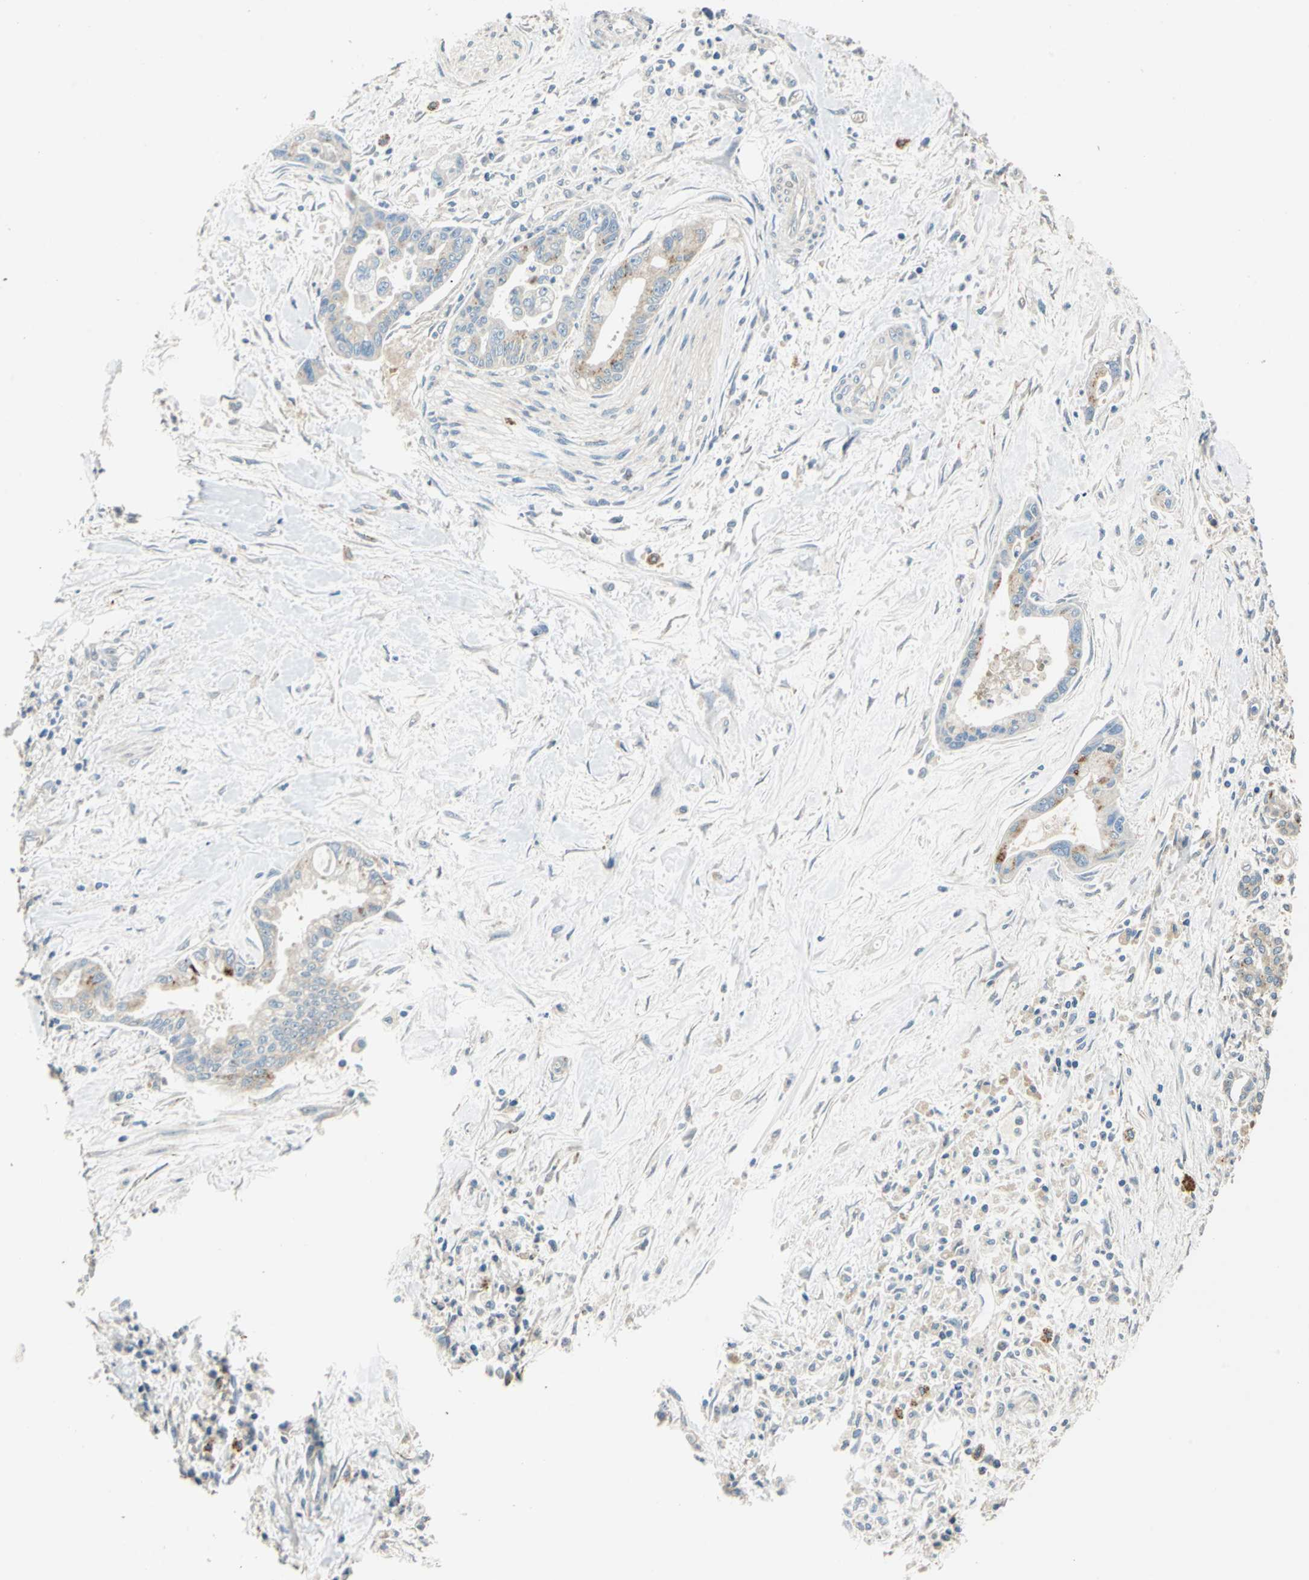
{"staining": {"intensity": "weak", "quantity": "25%-75%", "location": "cytoplasmic/membranous"}, "tissue": "pancreatic cancer", "cell_type": "Tumor cells", "image_type": "cancer", "snomed": [{"axis": "morphology", "description": "Adenocarcinoma, NOS"}, {"axis": "topography", "description": "Pancreas"}], "caption": "Pancreatic cancer (adenocarcinoma) stained with a protein marker shows weak staining in tumor cells.", "gene": "NIT1", "patient": {"sex": "male", "age": 70}}